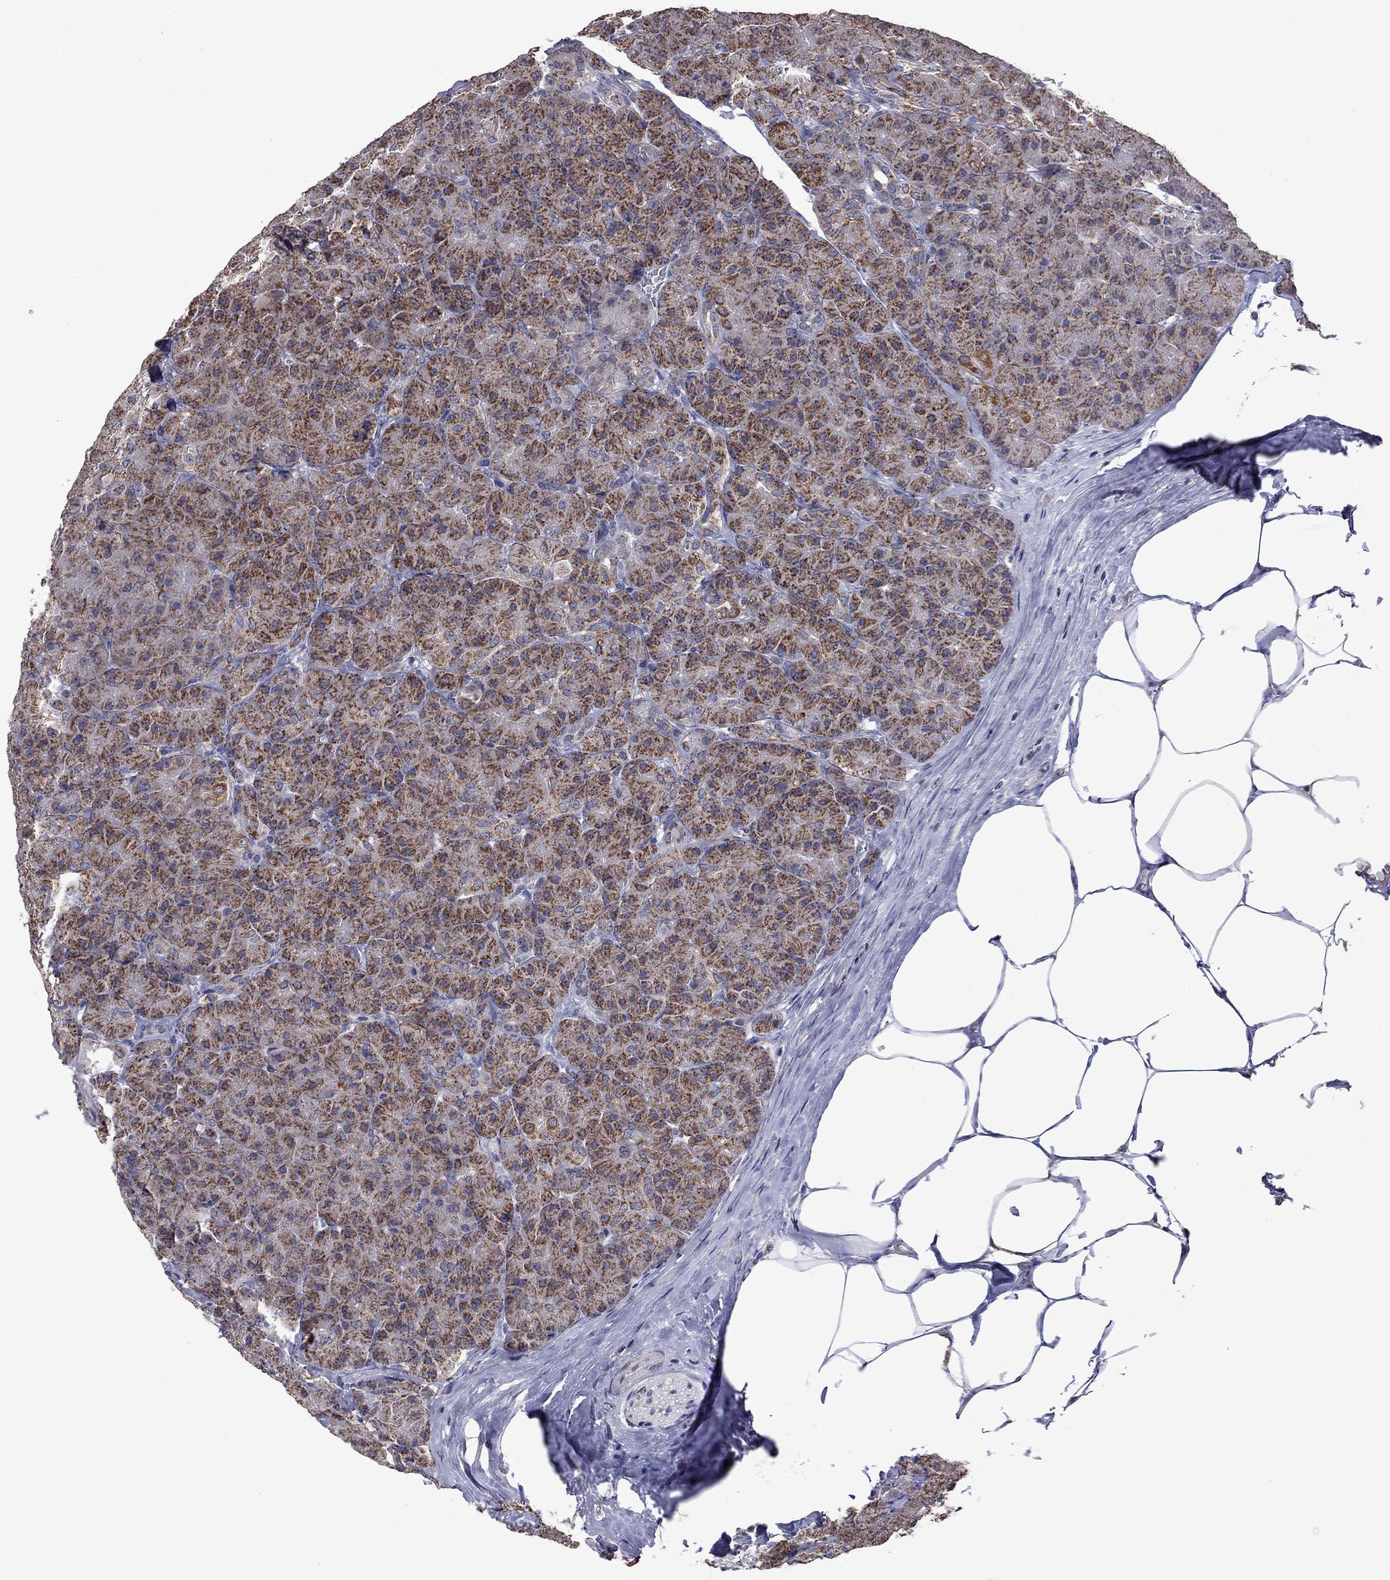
{"staining": {"intensity": "strong", "quantity": ">75%", "location": "cytoplasmic/membranous"}, "tissue": "pancreas", "cell_type": "Exocrine glandular cells", "image_type": "normal", "snomed": [{"axis": "morphology", "description": "Normal tissue, NOS"}, {"axis": "topography", "description": "Pancreas"}], "caption": "A photomicrograph of human pancreas stained for a protein reveals strong cytoplasmic/membranous brown staining in exocrine glandular cells.", "gene": "NDUFB1", "patient": {"sex": "male", "age": 57}}